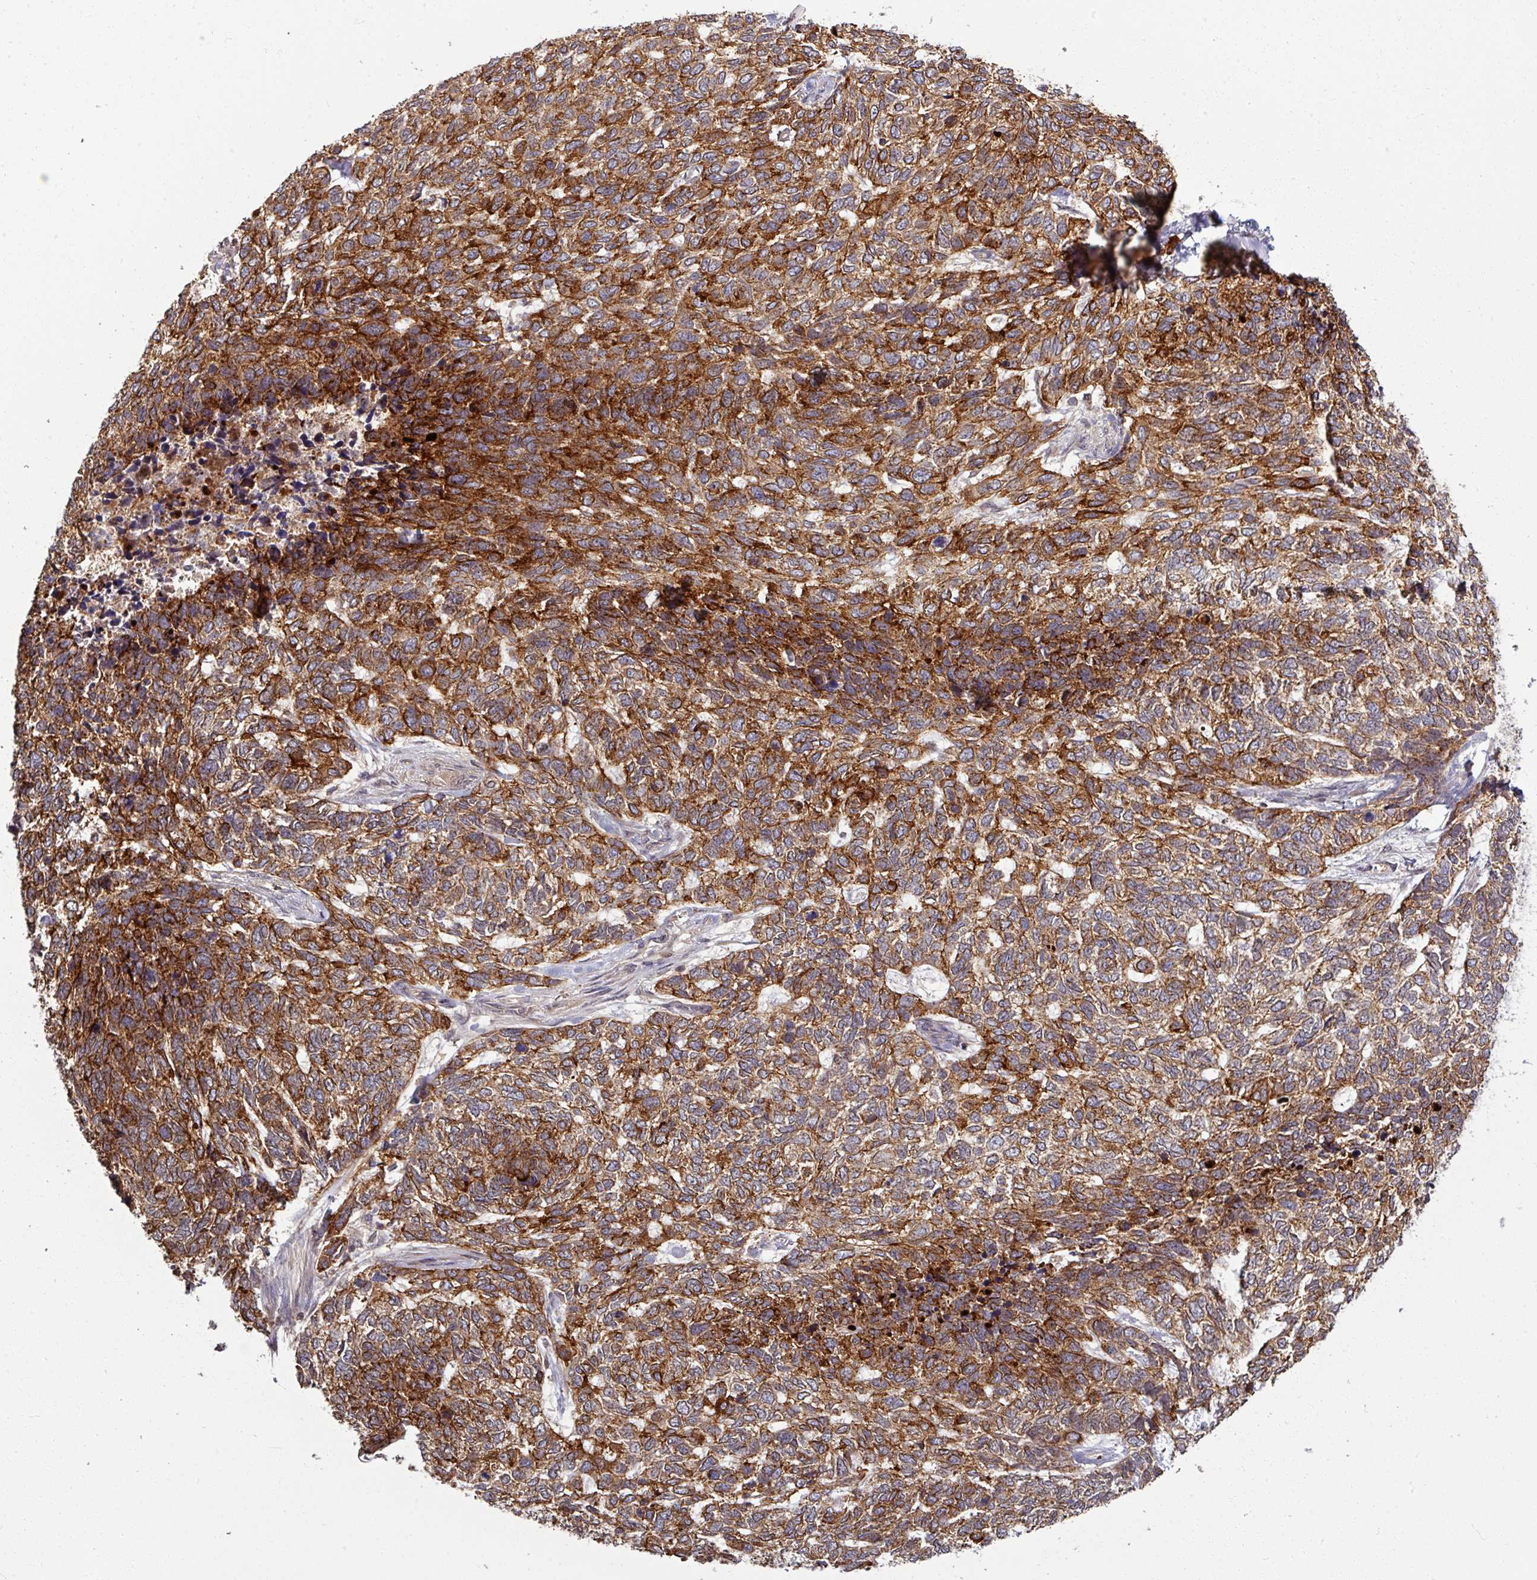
{"staining": {"intensity": "strong", "quantity": ">75%", "location": "cytoplasmic/membranous"}, "tissue": "skin cancer", "cell_type": "Tumor cells", "image_type": "cancer", "snomed": [{"axis": "morphology", "description": "Basal cell carcinoma"}, {"axis": "topography", "description": "Skin"}], "caption": "Immunohistochemistry of skin basal cell carcinoma displays high levels of strong cytoplasmic/membranous positivity in approximately >75% of tumor cells. The protein is stained brown, and the nuclei are stained in blue (DAB (3,3'-diaminobenzidine) IHC with brightfield microscopy, high magnification).", "gene": "TUSC3", "patient": {"sex": "female", "age": 65}}